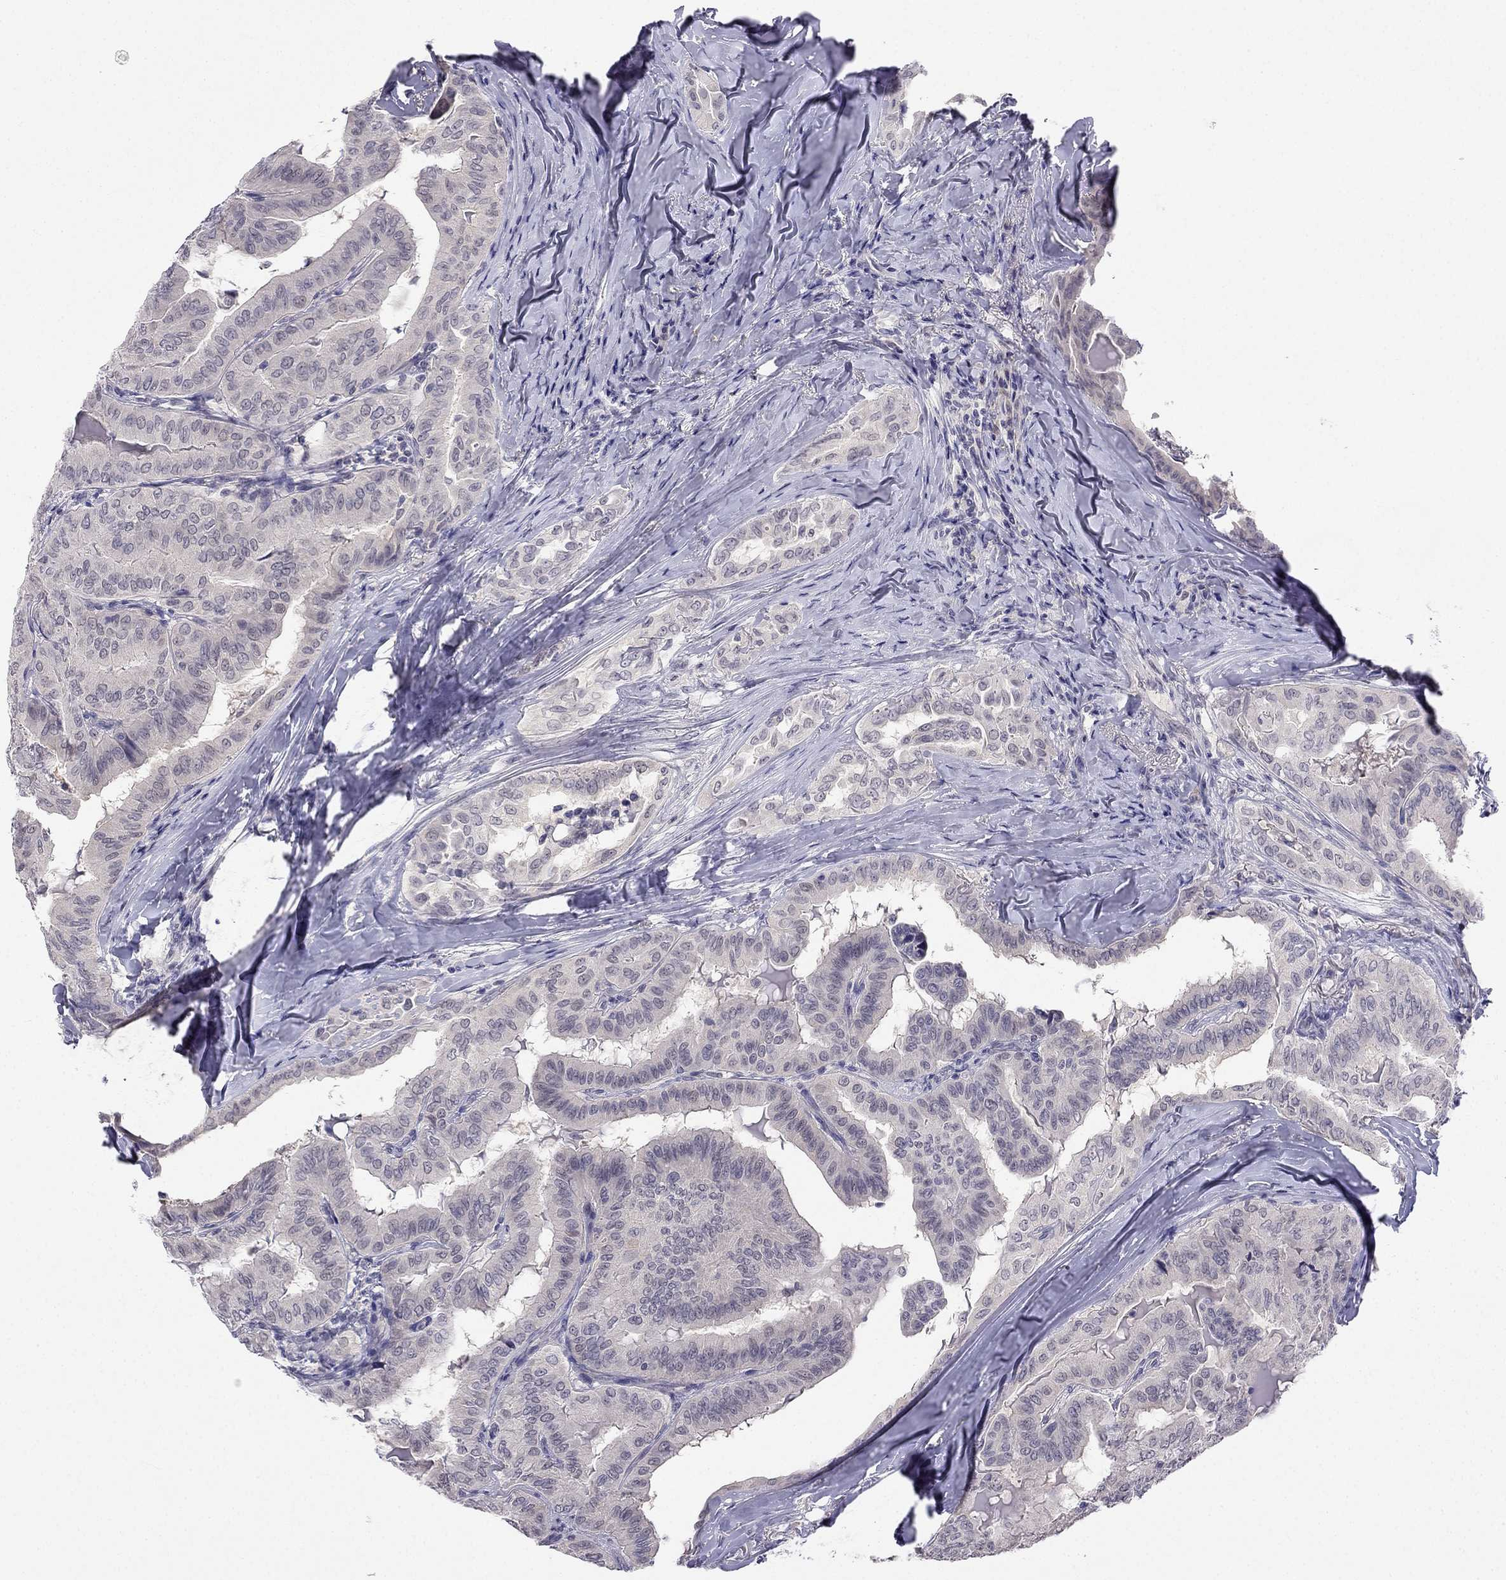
{"staining": {"intensity": "negative", "quantity": "none", "location": "none"}, "tissue": "thyroid cancer", "cell_type": "Tumor cells", "image_type": "cancer", "snomed": [{"axis": "morphology", "description": "Papillary adenocarcinoma, NOS"}, {"axis": "topography", "description": "Thyroid gland"}], "caption": "An immunohistochemistry photomicrograph of thyroid cancer is shown. There is no staining in tumor cells of thyroid cancer.", "gene": "C16orf89", "patient": {"sex": "female", "age": 68}}